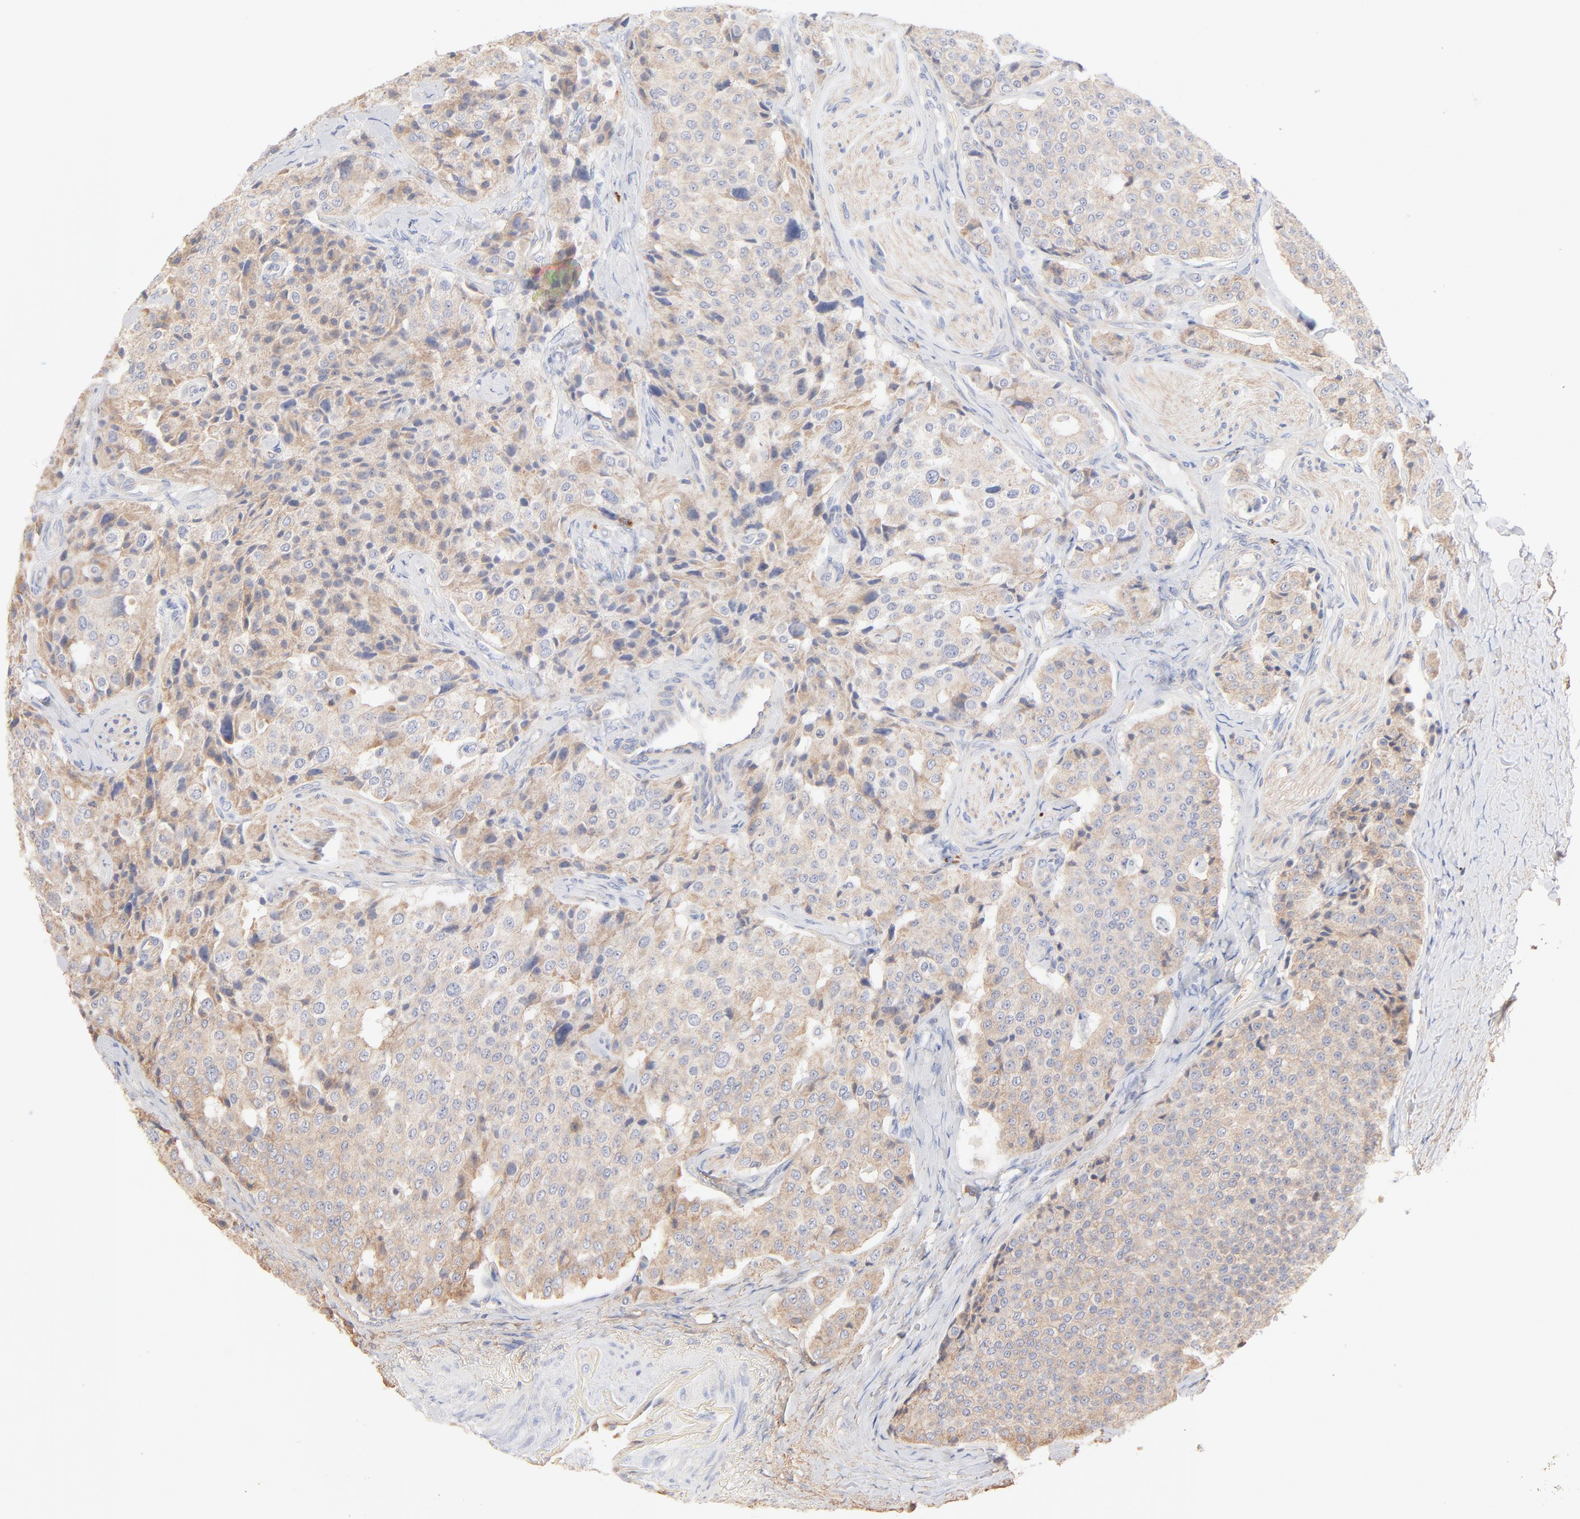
{"staining": {"intensity": "weak", "quantity": ">75%", "location": "cytoplasmic/membranous"}, "tissue": "carcinoid", "cell_type": "Tumor cells", "image_type": "cancer", "snomed": [{"axis": "morphology", "description": "Carcinoid, malignant, NOS"}, {"axis": "topography", "description": "Colon"}], "caption": "DAB (3,3'-diaminobenzidine) immunohistochemical staining of carcinoid reveals weak cytoplasmic/membranous protein expression in approximately >75% of tumor cells.", "gene": "SPTB", "patient": {"sex": "female", "age": 61}}